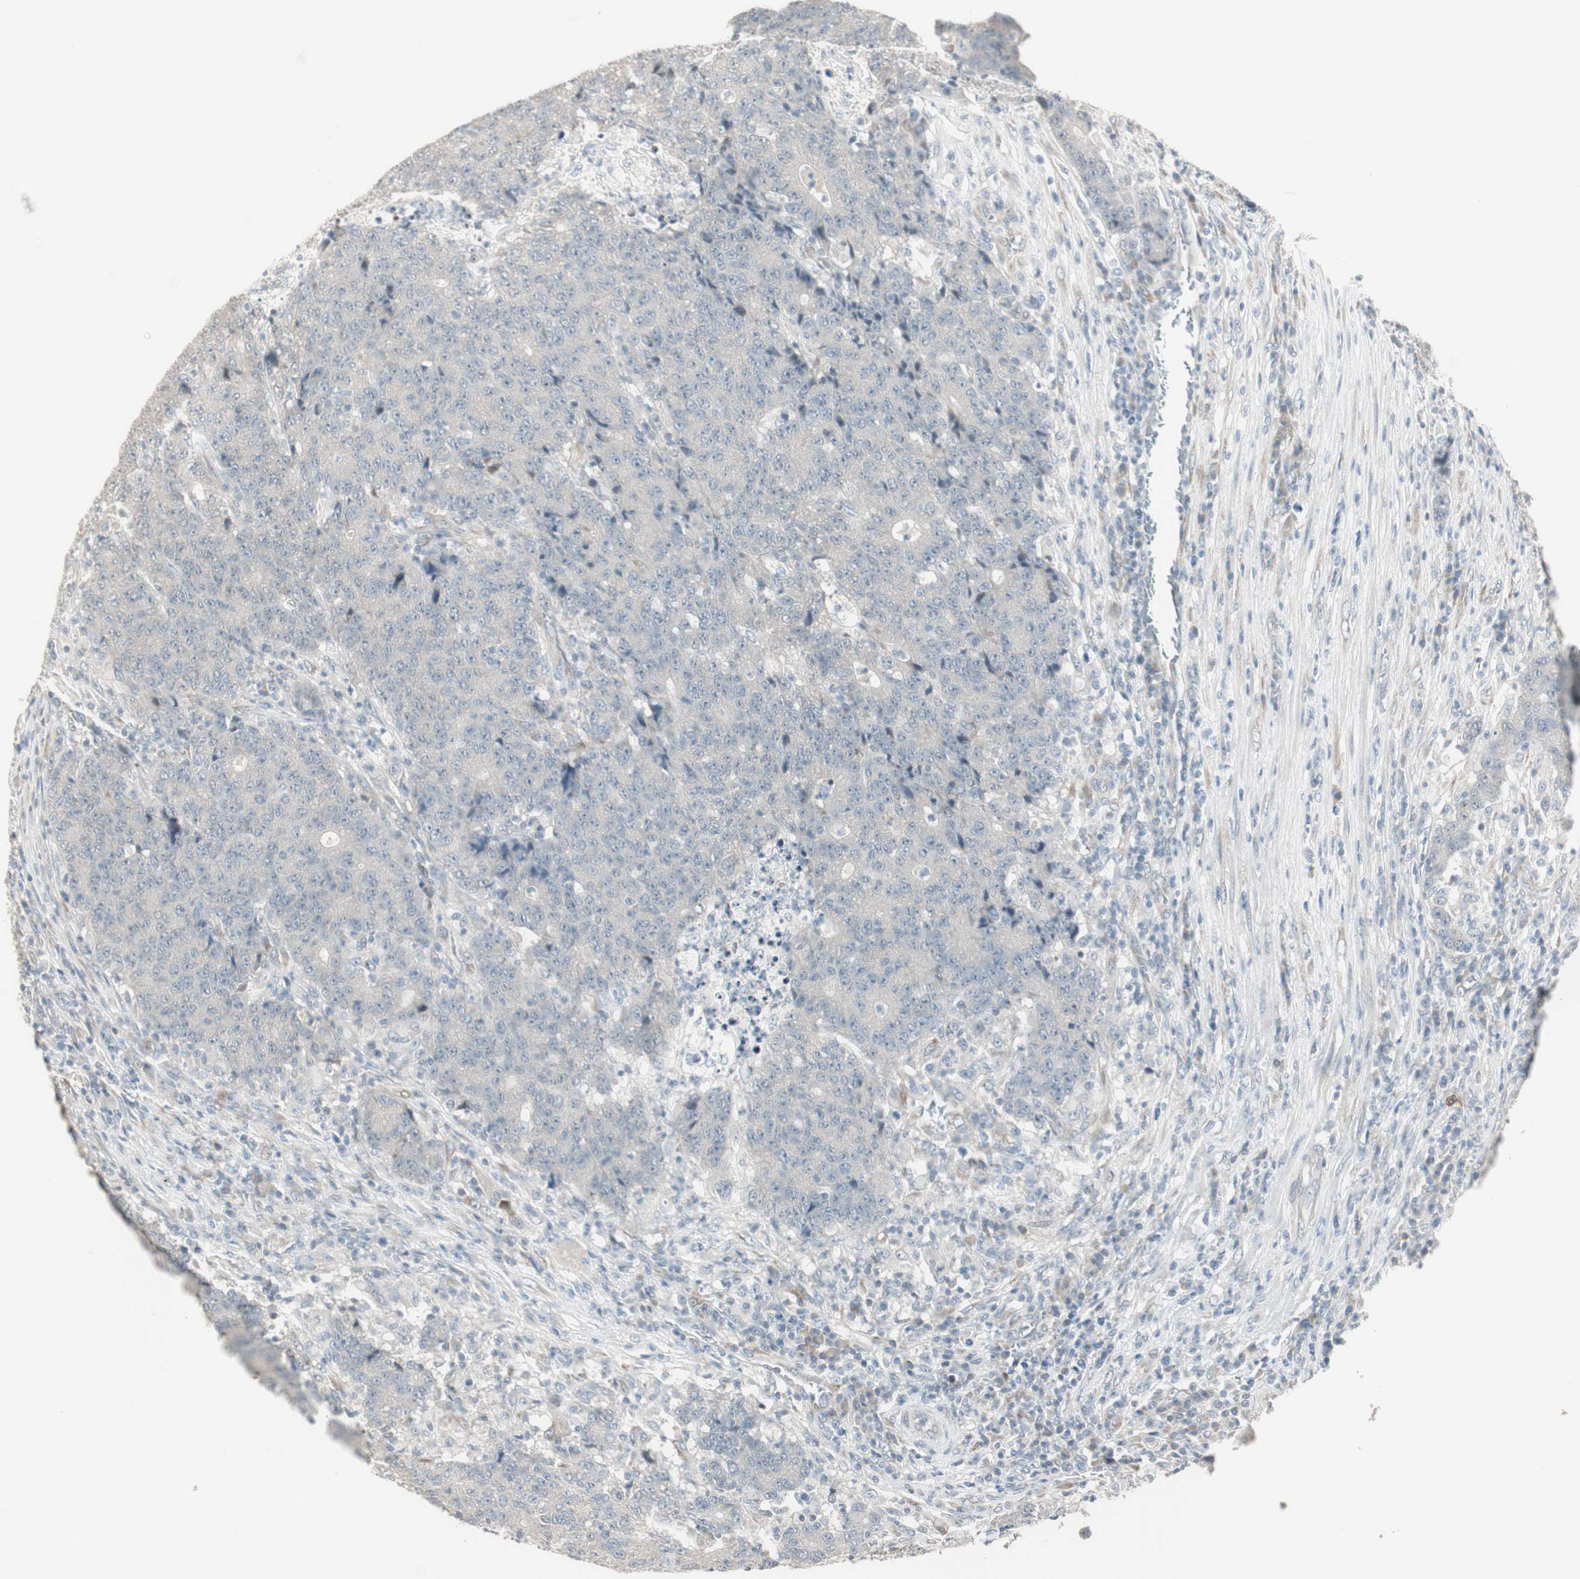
{"staining": {"intensity": "negative", "quantity": "none", "location": "none"}, "tissue": "colorectal cancer", "cell_type": "Tumor cells", "image_type": "cancer", "snomed": [{"axis": "morphology", "description": "Normal tissue, NOS"}, {"axis": "morphology", "description": "Adenocarcinoma, NOS"}, {"axis": "topography", "description": "Colon"}], "caption": "DAB (3,3'-diaminobenzidine) immunohistochemical staining of adenocarcinoma (colorectal) exhibits no significant staining in tumor cells.", "gene": "PDZK1", "patient": {"sex": "female", "age": 75}}